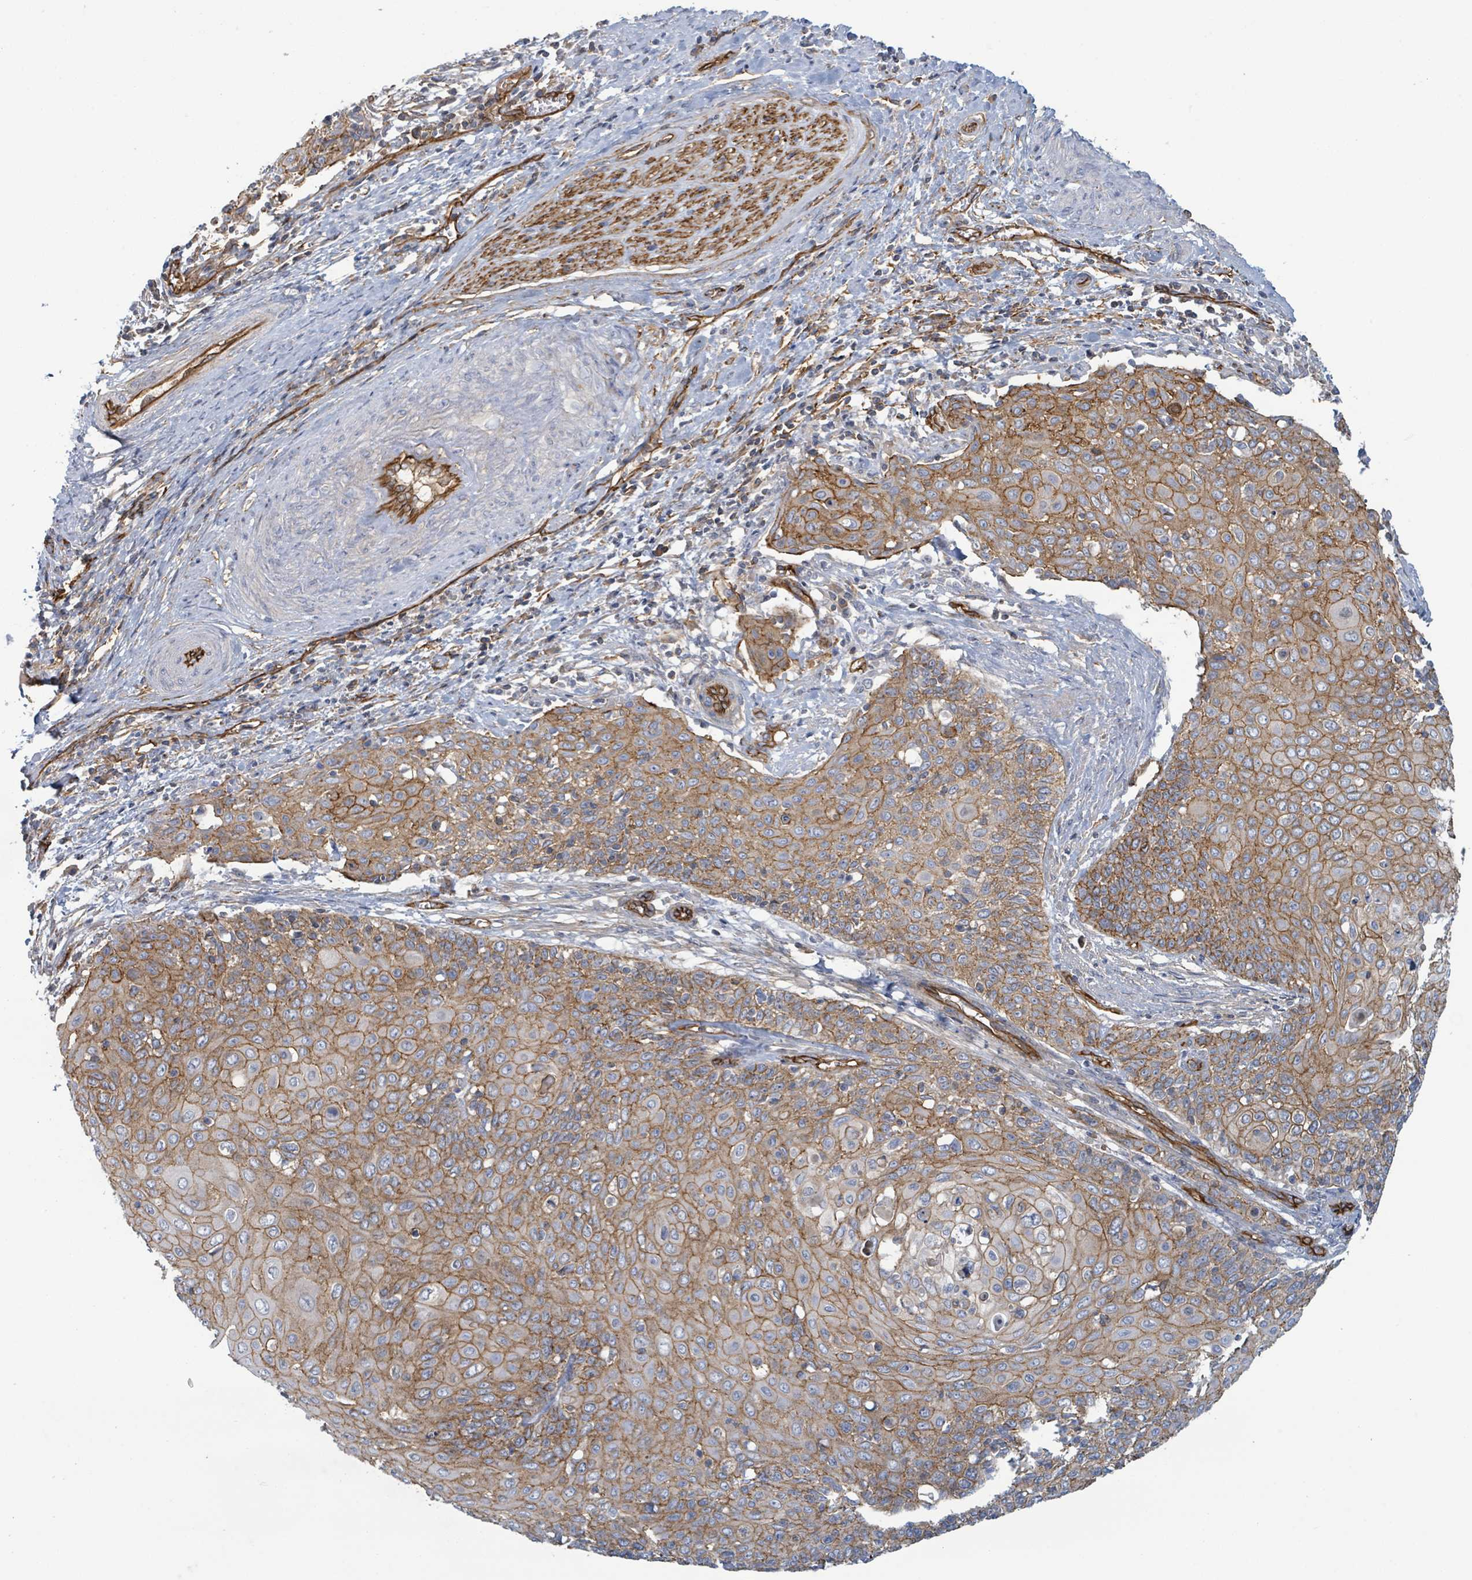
{"staining": {"intensity": "moderate", "quantity": ">75%", "location": "cytoplasmic/membranous"}, "tissue": "cervical cancer", "cell_type": "Tumor cells", "image_type": "cancer", "snomed": [{"axis": "morphology", "description": "Squamous cell carcinoma, NOS"}, {"axis": "topography", "description": "Cervix"}], "caption": "Protein staining of cervical cancer tissue shows moderate cytoplasmic/membranous staining in approximately >75% of tumor cells.", "gene": "LDOC1", "patient": {"sex": "female", "age": 39}}